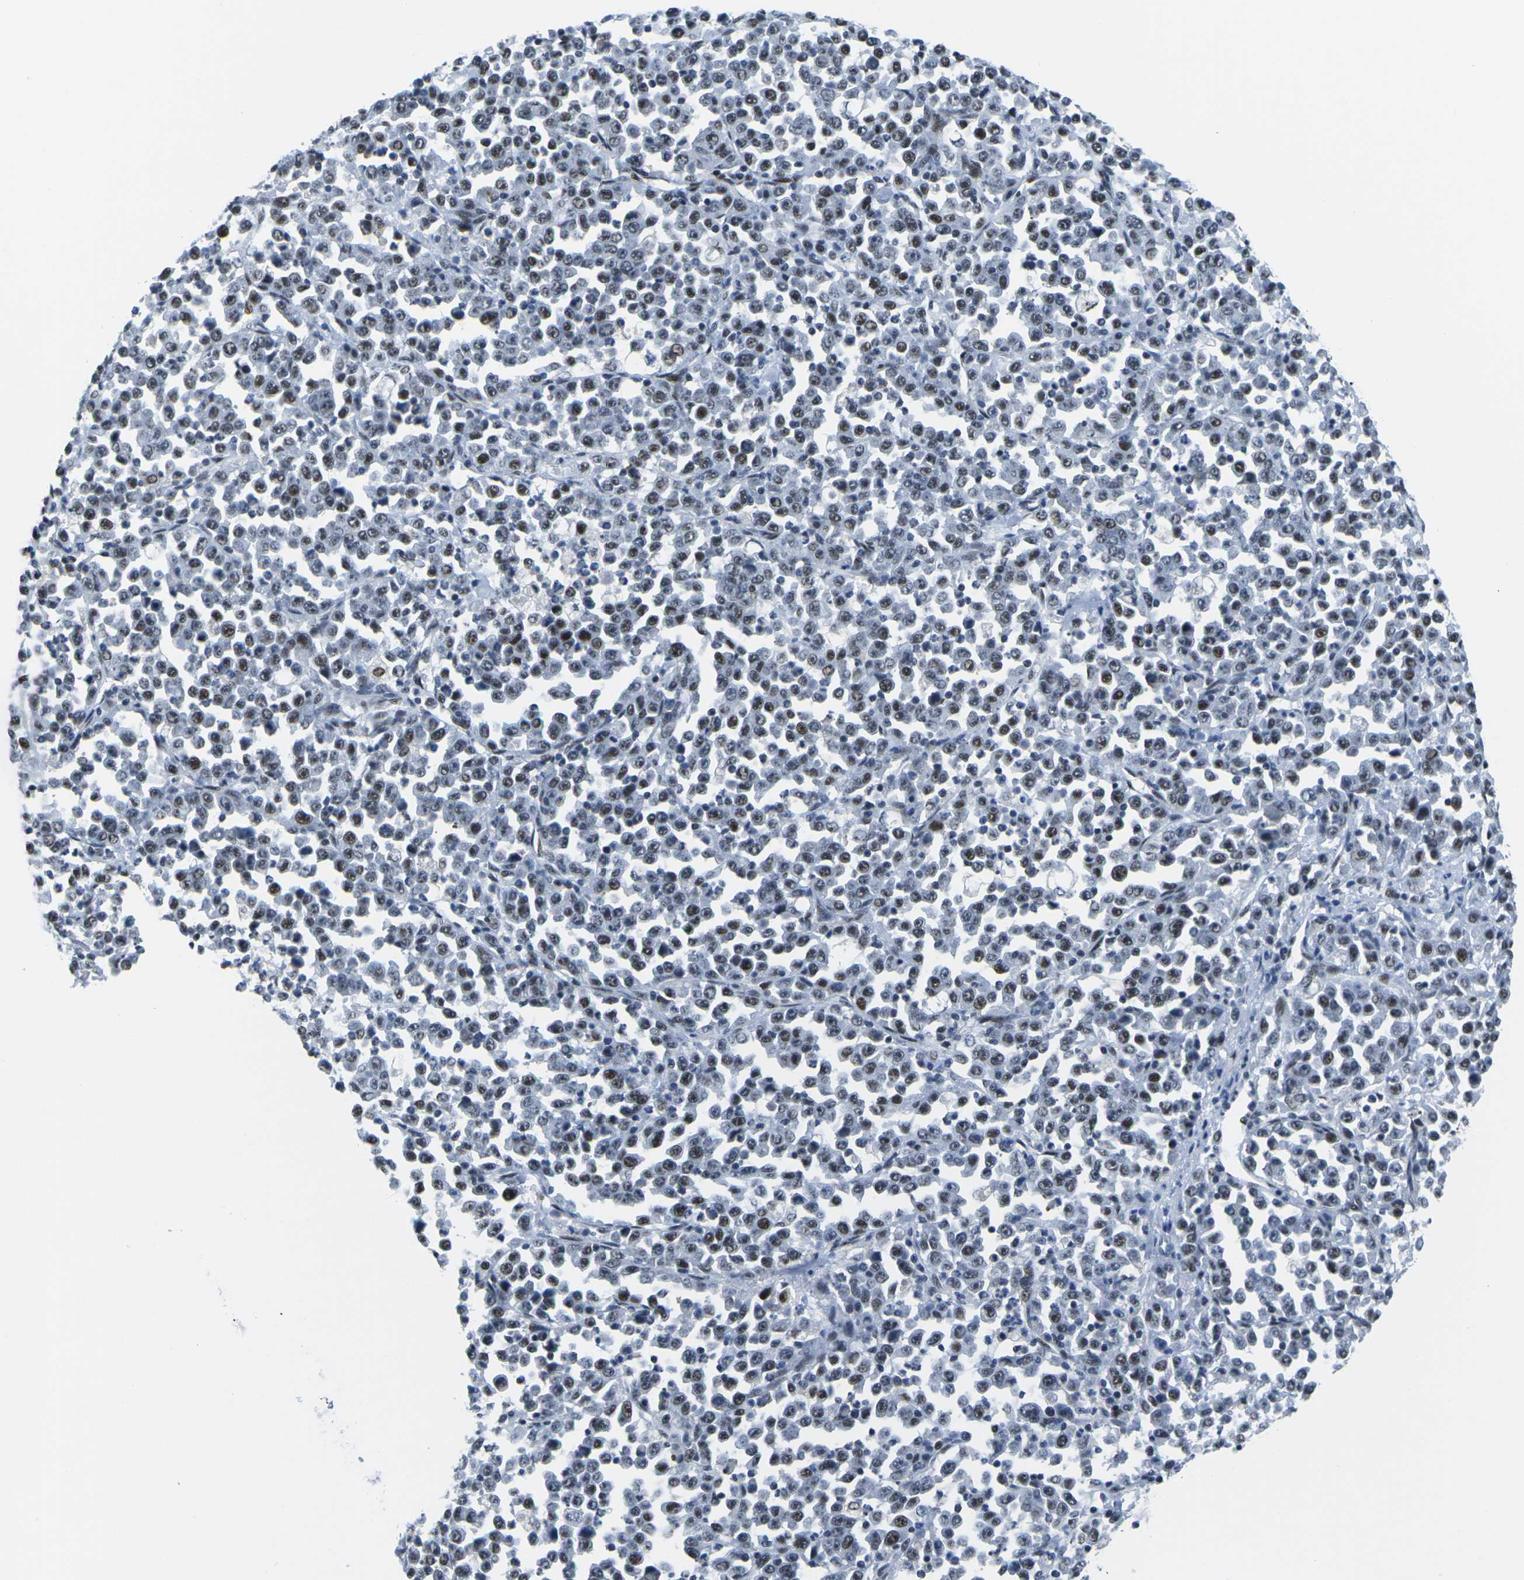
{"staining": {"intensity": "moderate", "quantity": ">75%", "location": "nuclear"}, "tissue": "stomach cancer", "cell_type": "Tumor cells", "image_type": "cancer", "snomed": [{"axis": "morphology", "description": "Normal tissue, NOS"}, {"axis": "morphology", "description": "Adenocarcinoma, NOS"}, {"axis": "topography", "description": "Stomach, upper"}, {"axis": "topography", "description": "Stomach"}], "caption": "This micrograph demonstrates immunohistochemistry staining of stomach cancer, with medium moderate nuclear expression in approximately >75% of tumor cells.", "gene": "PRPF8", "patient": {"sex": "male", "age": 59}}